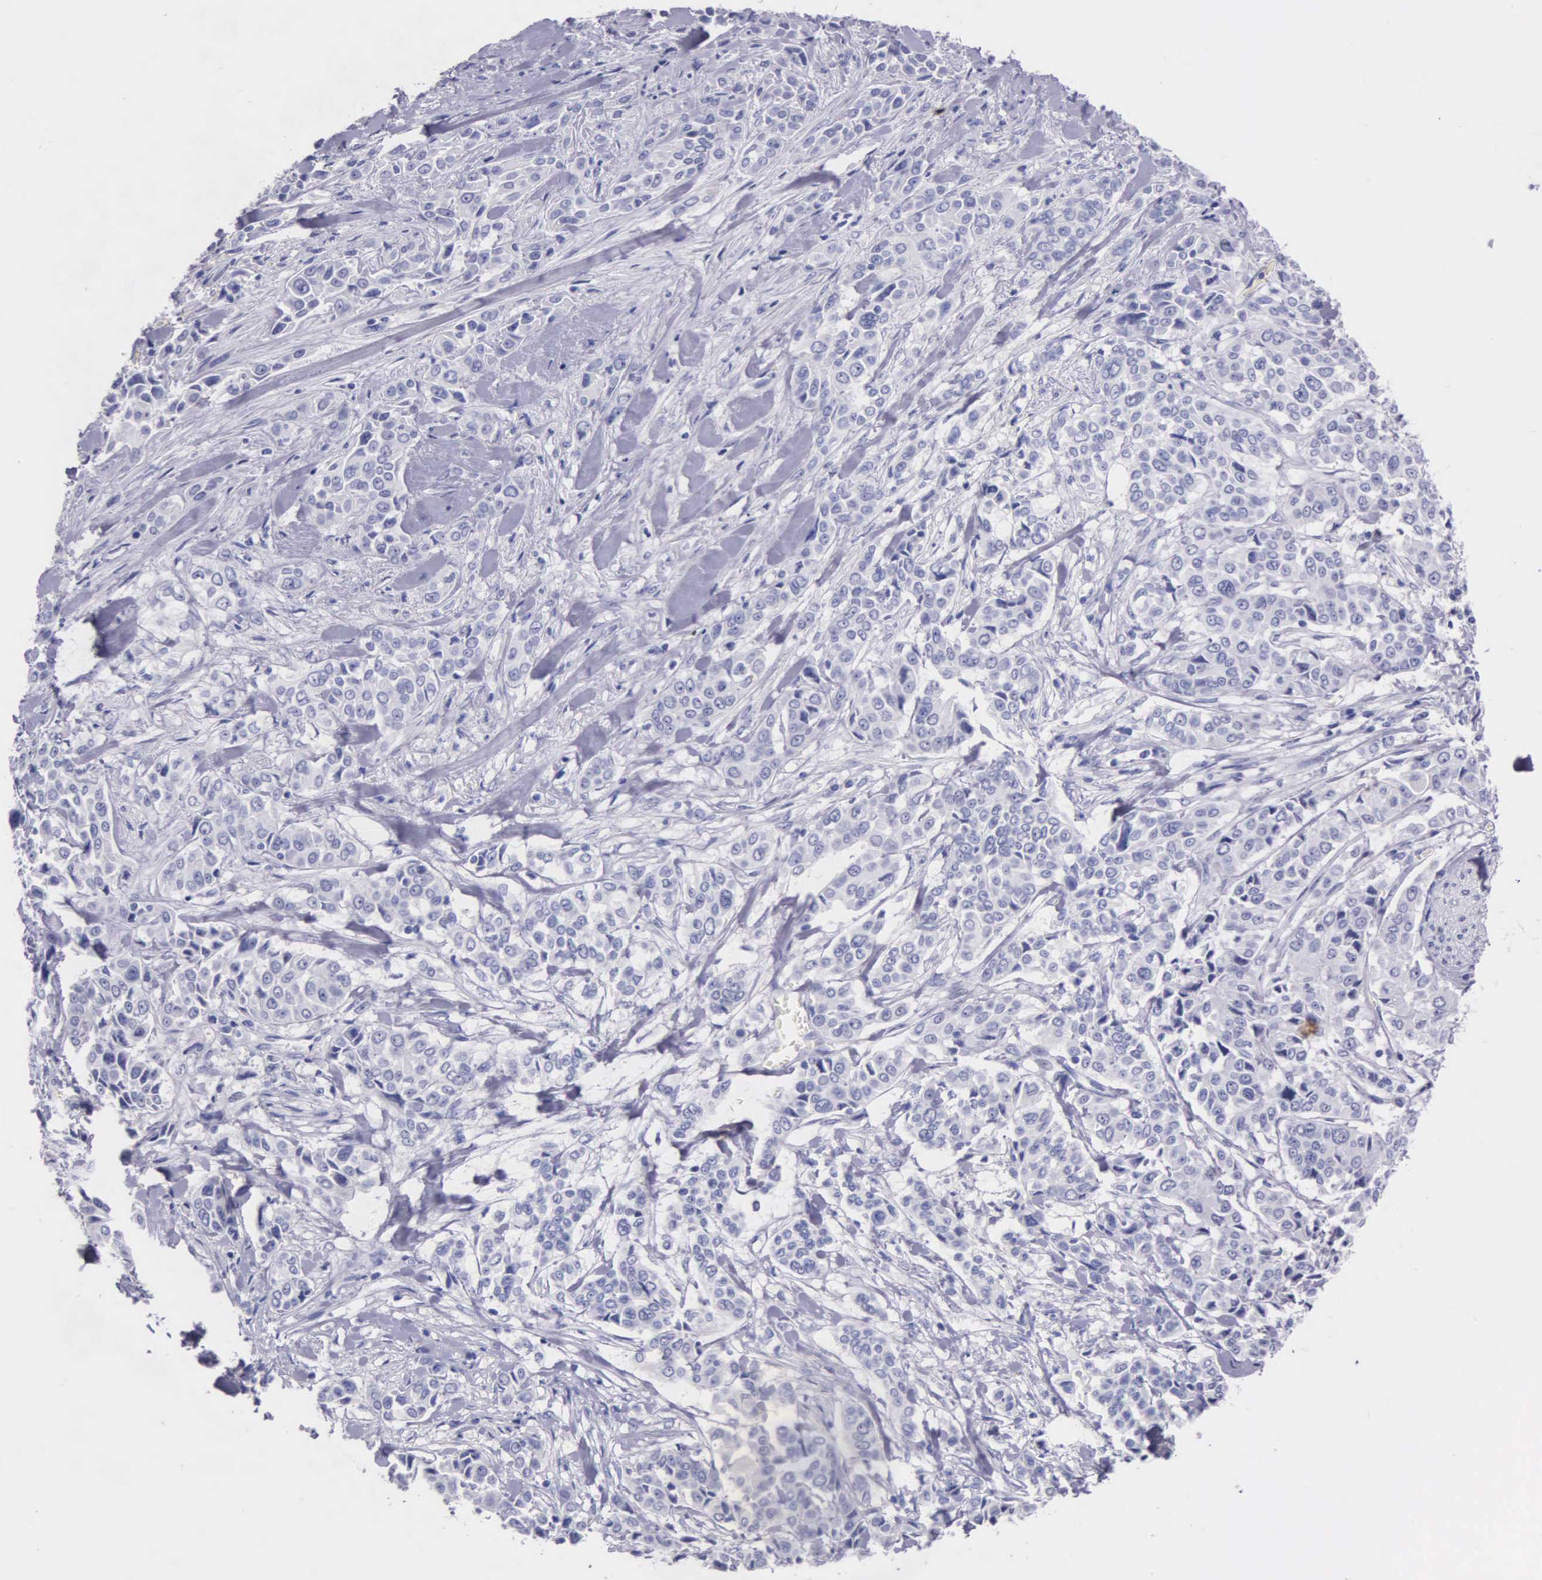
{"staining": {"intensity": "negative", "quantity": "none", "location": "none"}, "tissue": "pancreatic cancer", "cell_type": "Tumor cells", "image_type": "cancer", "snomed": [{"axis": "morphology", "description": "Adenocarcinoma, NOS"}, {"axis": "topography", "description": "Pancreas"}], "caption": "Tumor cells show no significant protein expression in adenocarcinoma (pancreatic). Brightfield microscopy of IHC stained with DAB (brown) and hematoxylin (blue), captured at high magnification.", "gene": "GSTT2", "patient": {"sex": "female", "age": 52}}